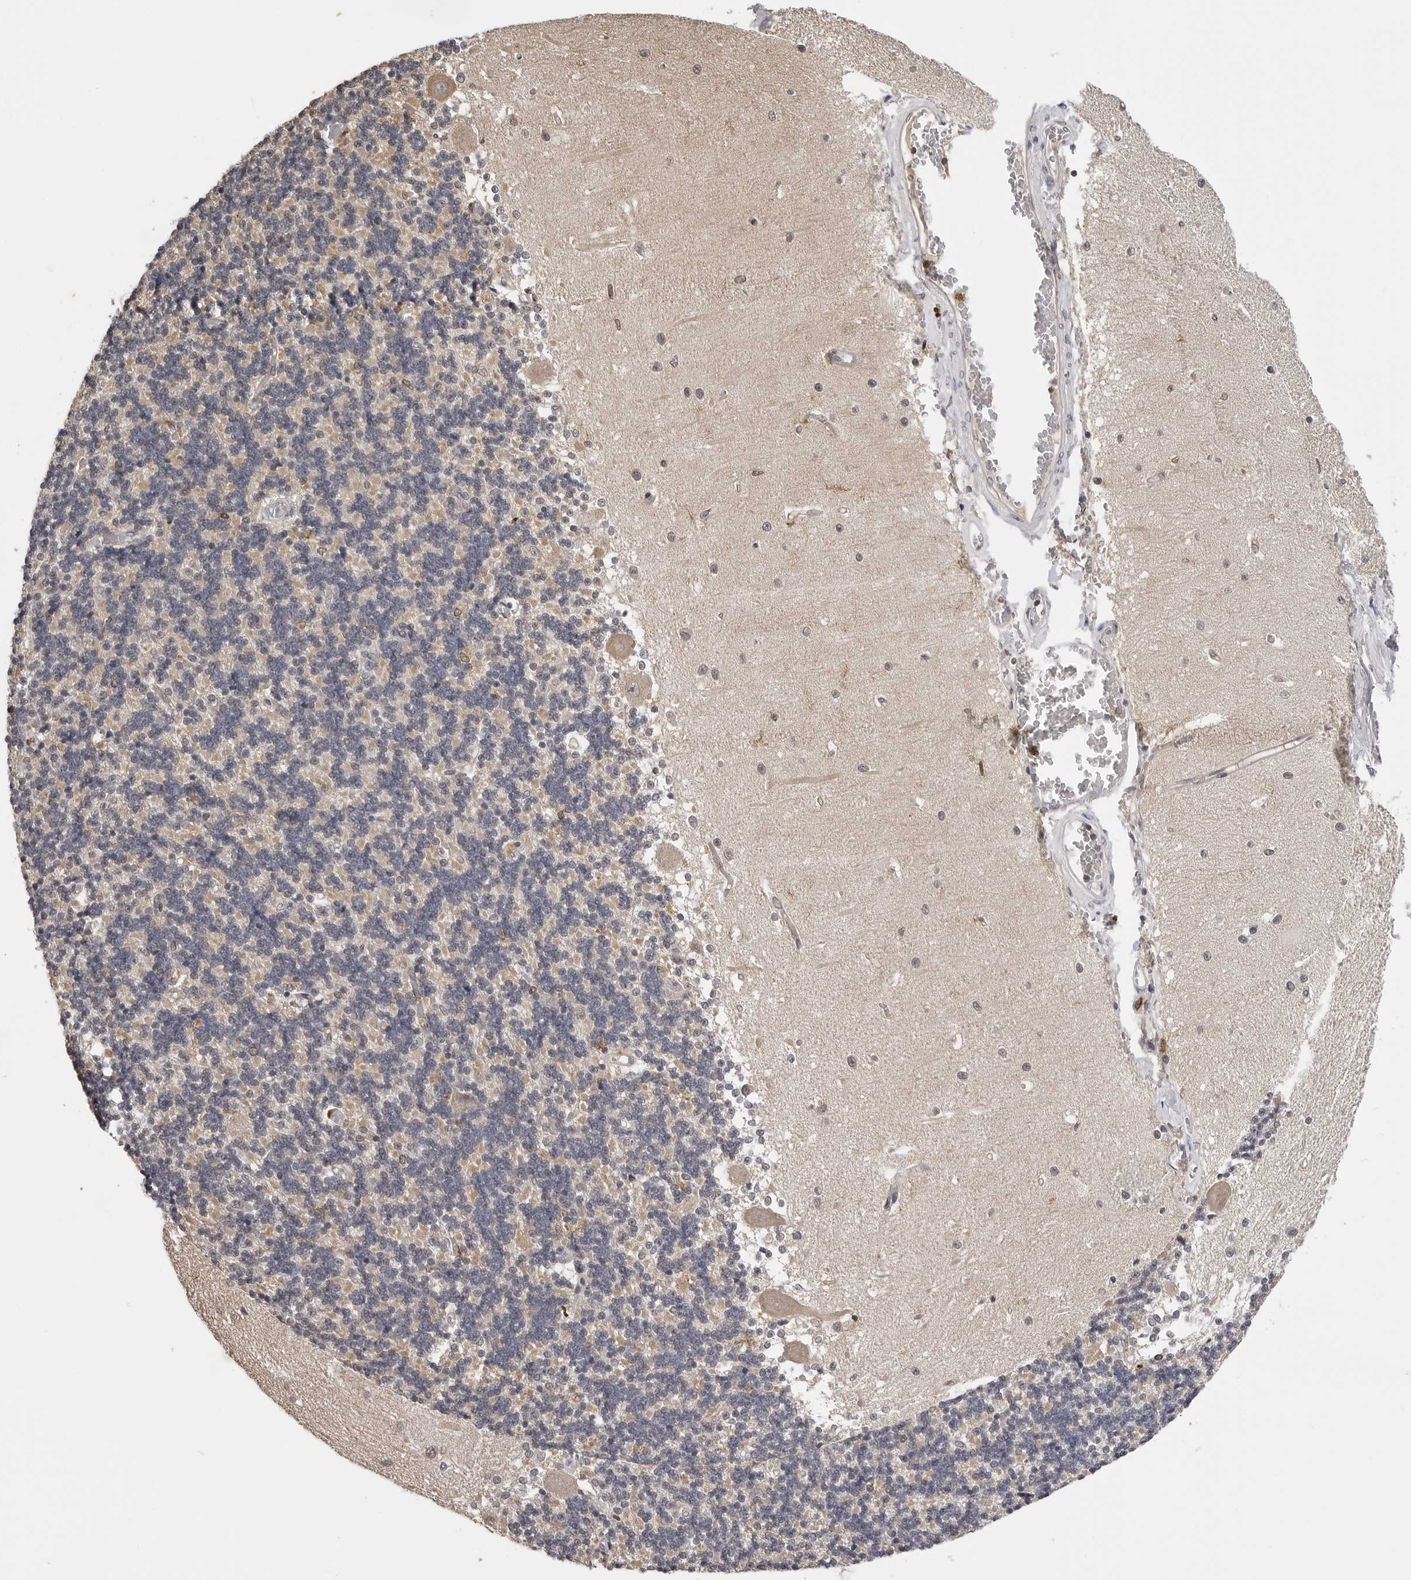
{"staining": {"intensity": "negative", "quantity": "none", "location": "none"}, "tissue": "cerebellum", "cell_type": "Cells in granular layer", "image_type": "normal", "snomed": [{"axis": "morphology", "description": "Normal tissue, NOS"}, {"axis": "topography", "description": "Cerebellum"}], "caption": "Cells in granular layer show no significant protein expression in benign cerebellum.", "gene": "TRMT13", "patient": {"sex": "male", "age": 37}}